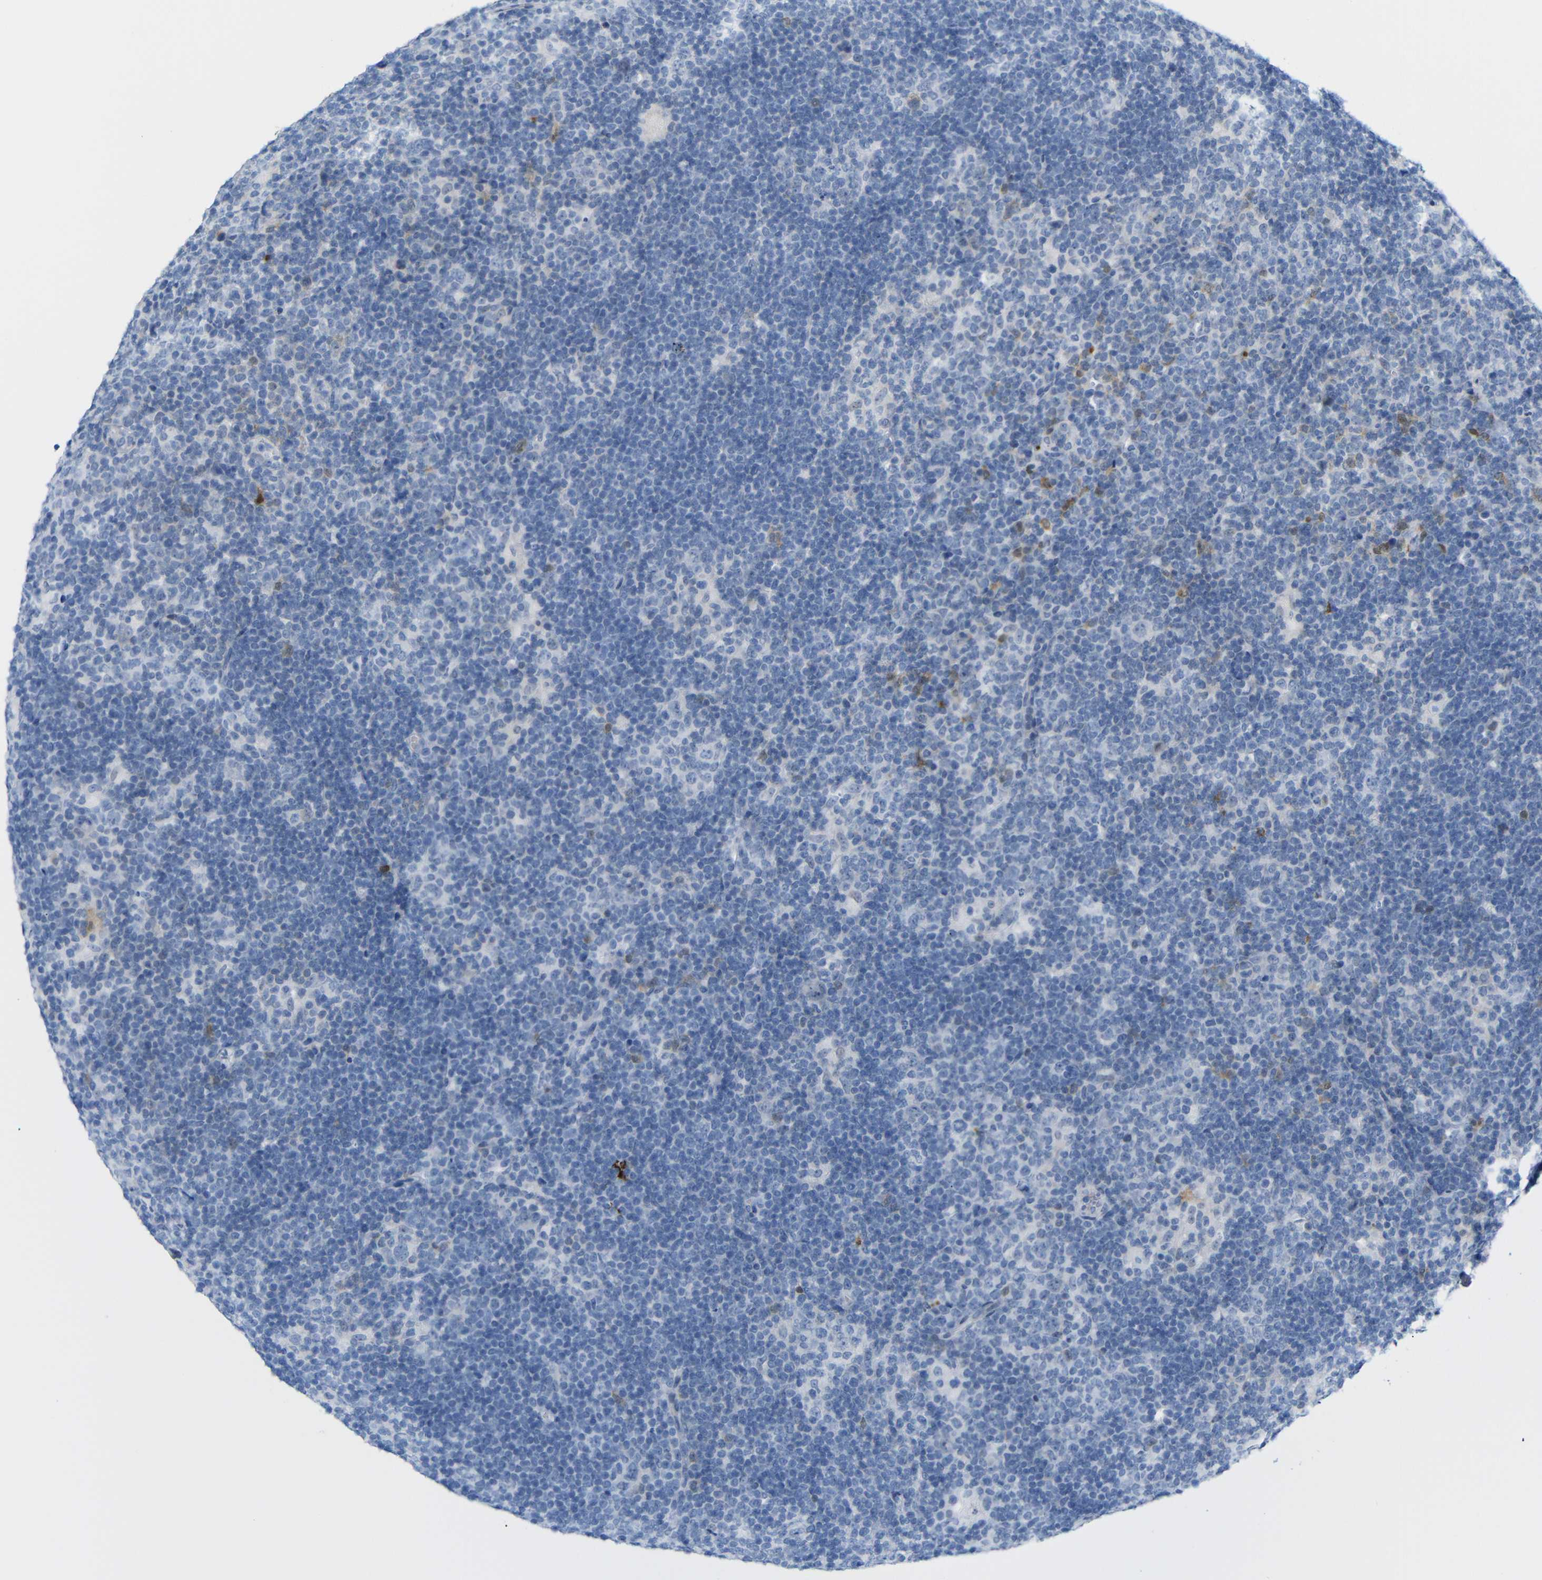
{"staining": {"intensity": "negative", "quantity": "none", "location": "none"}, "tissue": "lymphoma", "cell_type": "Tumor cells", "image_type": "cancer", "snomed": [{"axis": "morphology", "description": "Hodgkin's disease, NOS"}, {"axis": "topography", "description": "Lymph node"}], "caption": "IHC image of neoplastic tissue: lymphoma stained with DAB (3,3'-diaminobenzidine) shows no significant protein positivity in tumor cells.", "gene": "MT1A", "patient": {"sex": "female", "age": 57}}